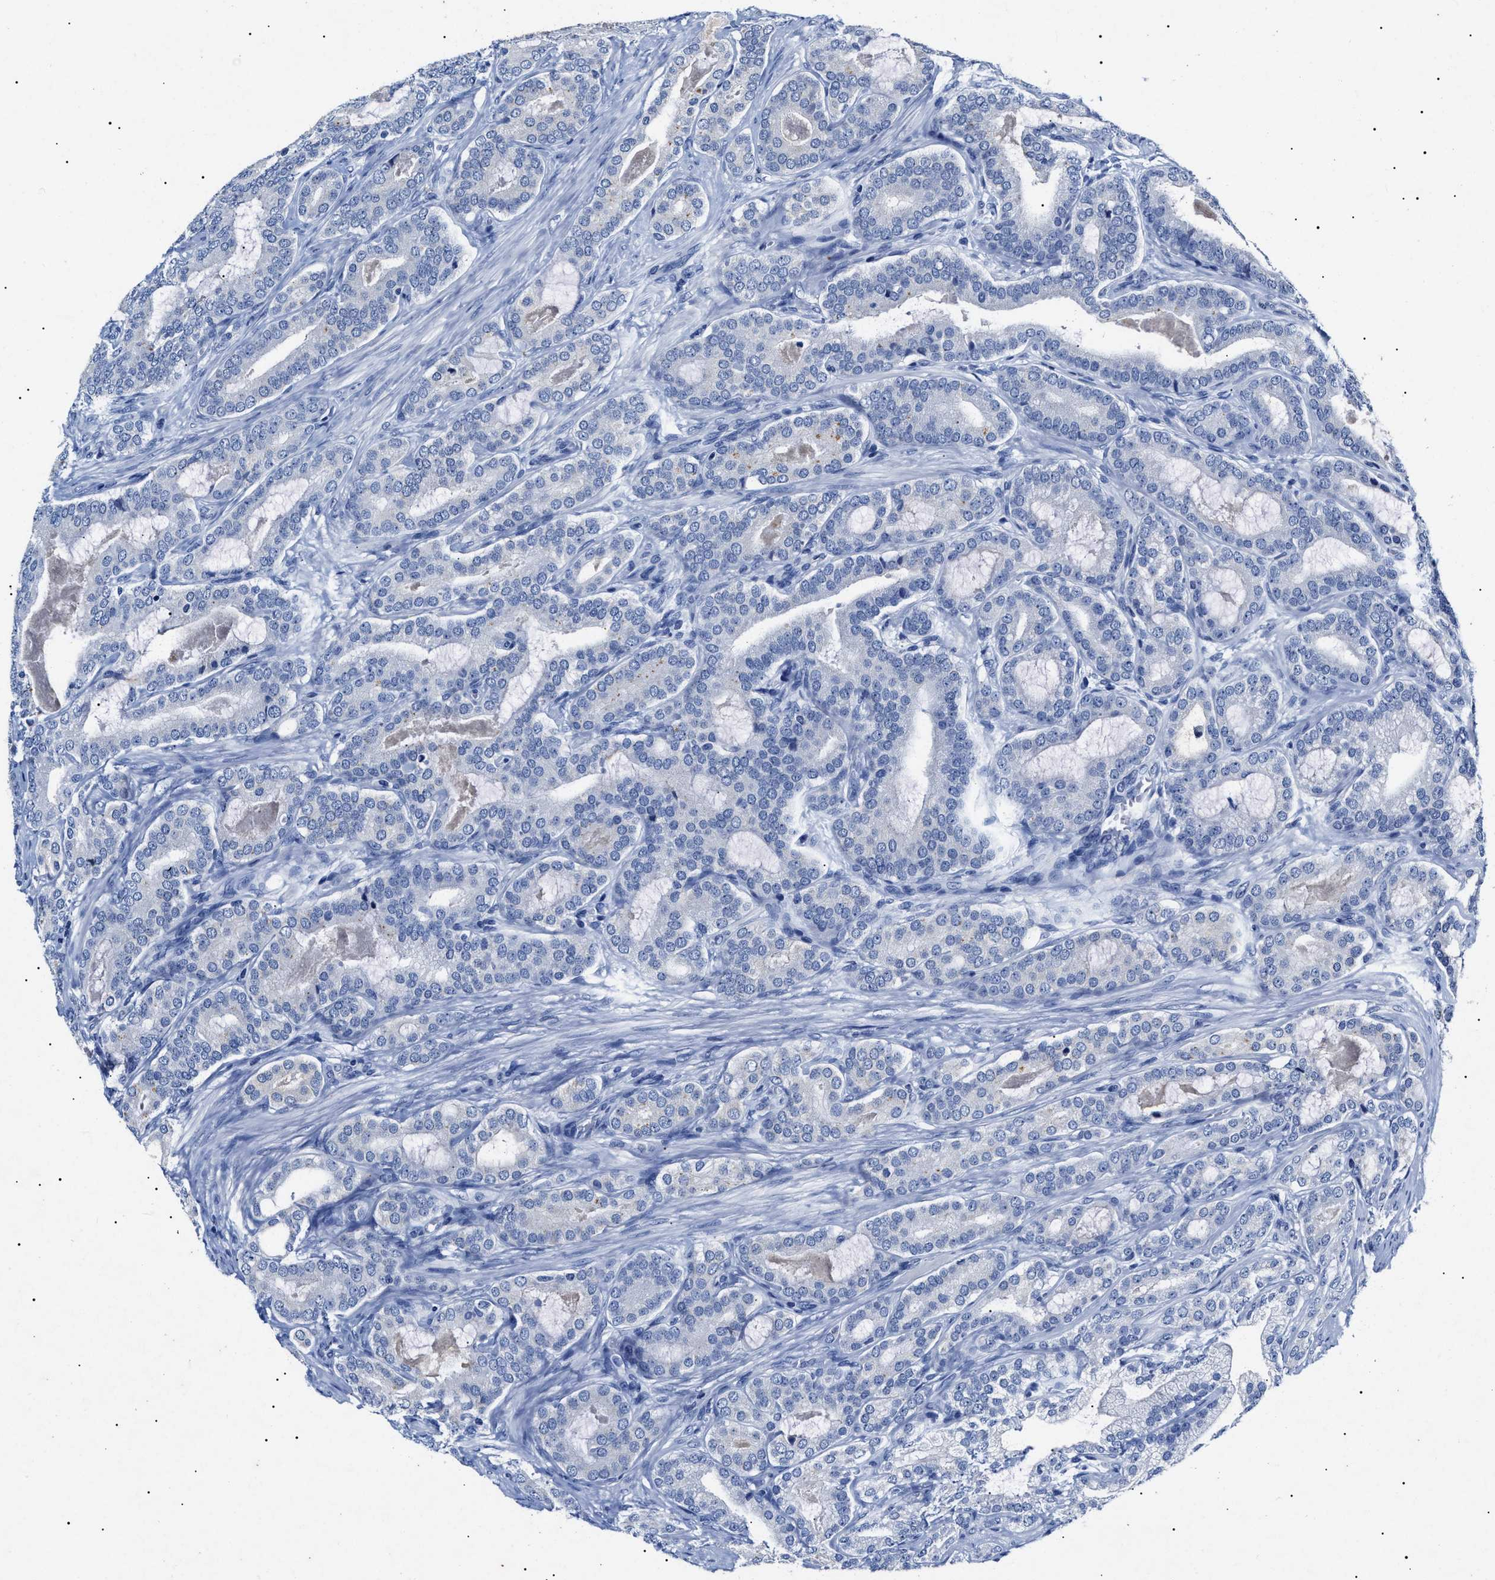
{"staining": {"intensity": "negative", "quantity": "none", "location": "none"}, "tissue": "prostate cancer", "cell_type": "Tumor cells", "image_type": "cancer", "snomed": [{"axis": "morphology", "description": "Adenocarcinoma, High grade"}, {"axis": "topography", "description": "Prostate"}], "caption": "Tumor cells are negative for brown protein staining in prostate cancer. (Stains: DAB immunohistochemistry with hematoxylin counter stain, Microscopy: brightfield microscopy at high magnification).", "gene": "LRRC8E", "patient": {"sex": "male", "age": 60}}